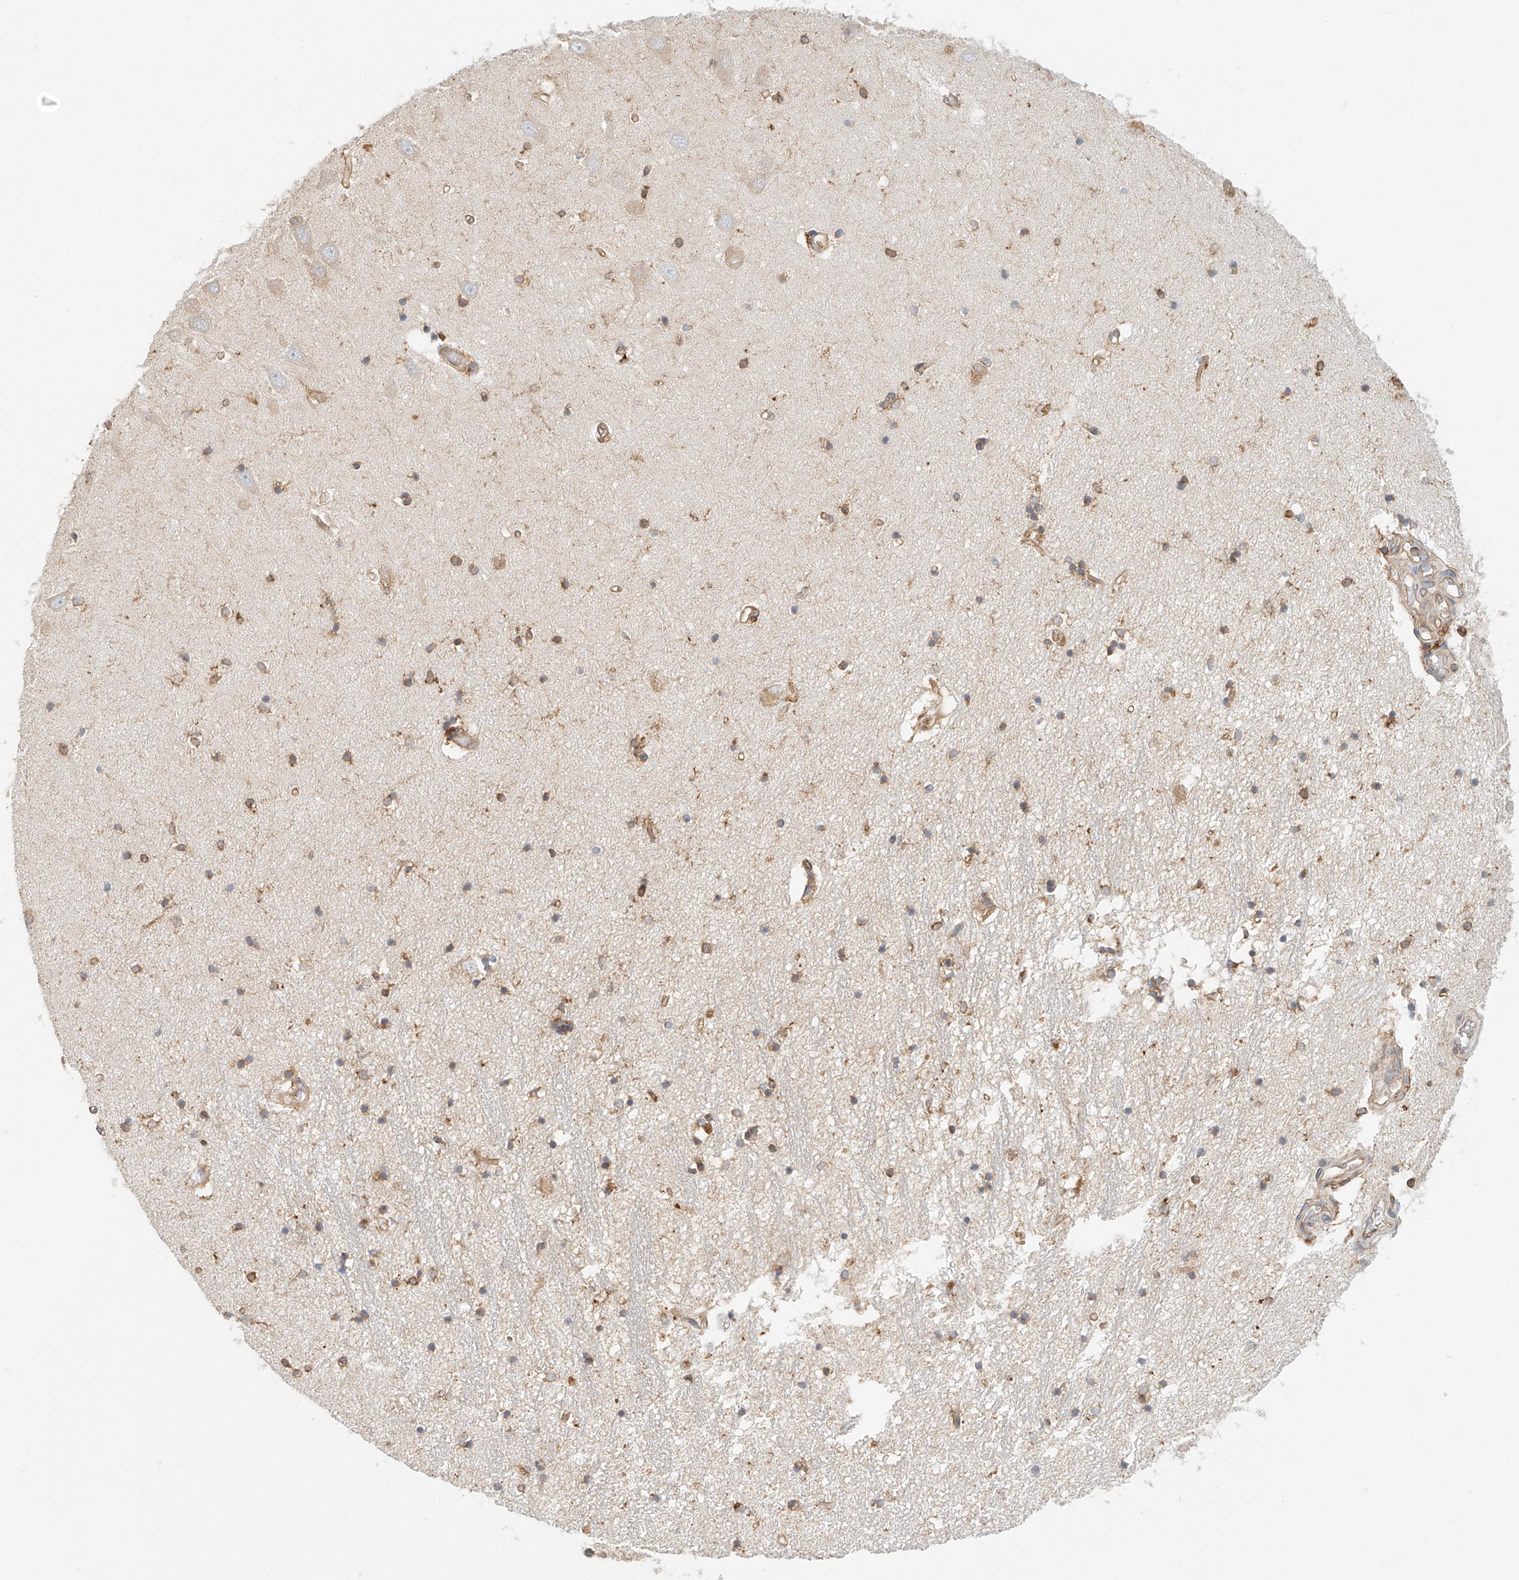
{"staining": {"intensity": "moderate", "quantity": "25%-75%", "location": "cytoplasmic/membranous"}, "tissue": "hippocampus", "cell_type": "Glial cells", "image_type": "normal", "snomed": [{"axis": "morphology", "description": "Normal tissue, NOS"}, {"axis": "topography", "description": "Hippocampus"}], "caption": "Immunohistochemistry (IHC) histopathology image of unremarkable hippocampus: hippocampus stained using immunohistochemistry reveals medium levels of moderate protein expression localized specifically in the cytoplasmic/membranous of glial cells, appearing as a cytoplasmic/membranous brown color.", "gene": "DHRS7", "patient": {"sex": "male", "age": 70}}